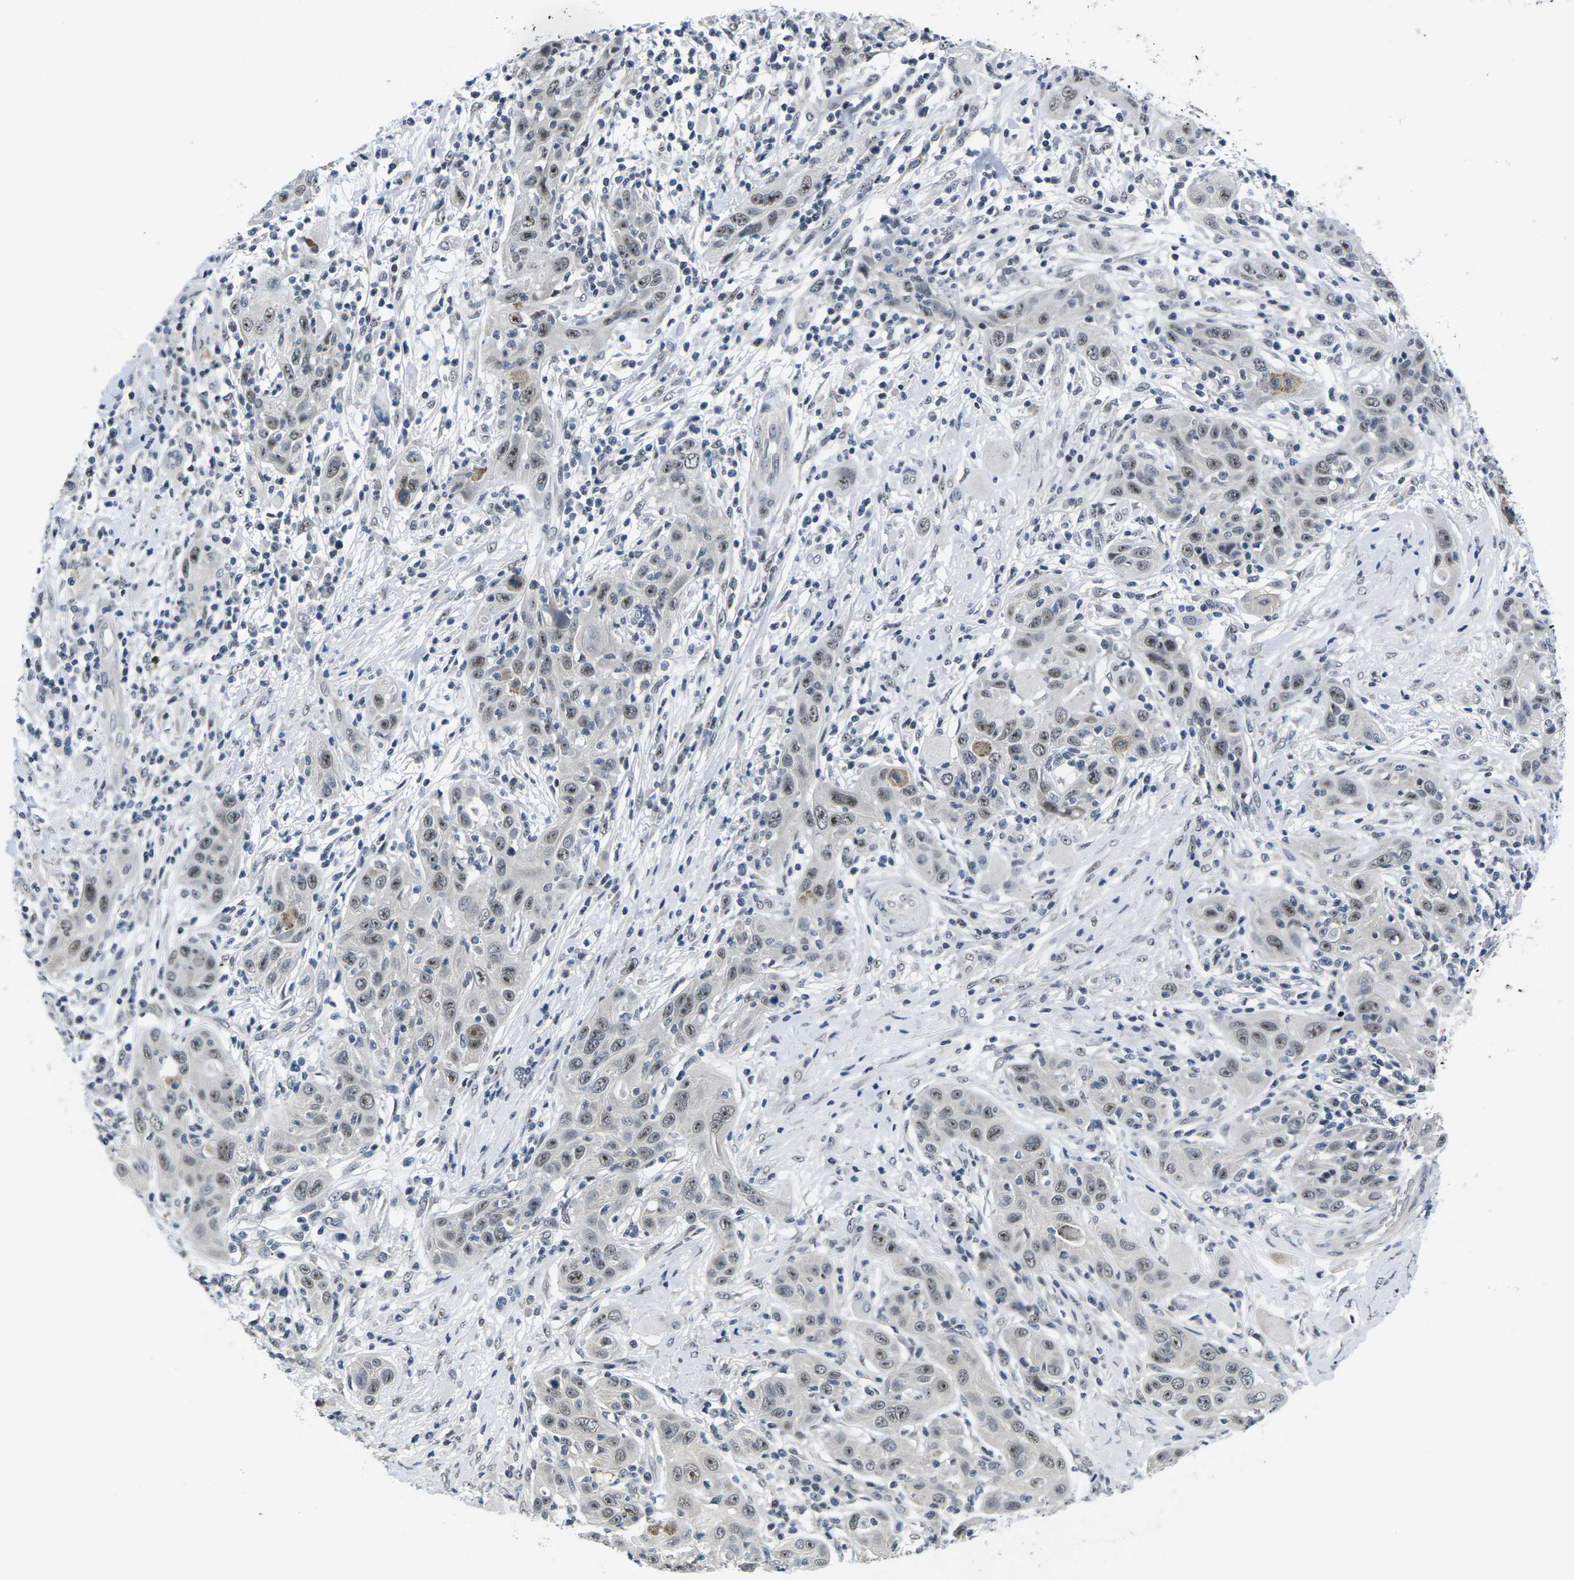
{"staining": {"intensity": "weak", "quantity": ">75%", "location": "nuclear"}, "tissue": "skin cancer", "cell_type": "Tumor cells", "image_type": "cancer", "snomed": [{"axis": "morphology", "description": "Squamous cell carcinoma, NOS"}, {"axis": "topography", "description": "Skin"}], "caption": "The image exhibits a brown stain indicating the presence of a protein in the nuclear of tumor cells in skin squamous cell carcinoma.", "gene": "NSRP1", "patient": {"sex": "female", "age": 88}}